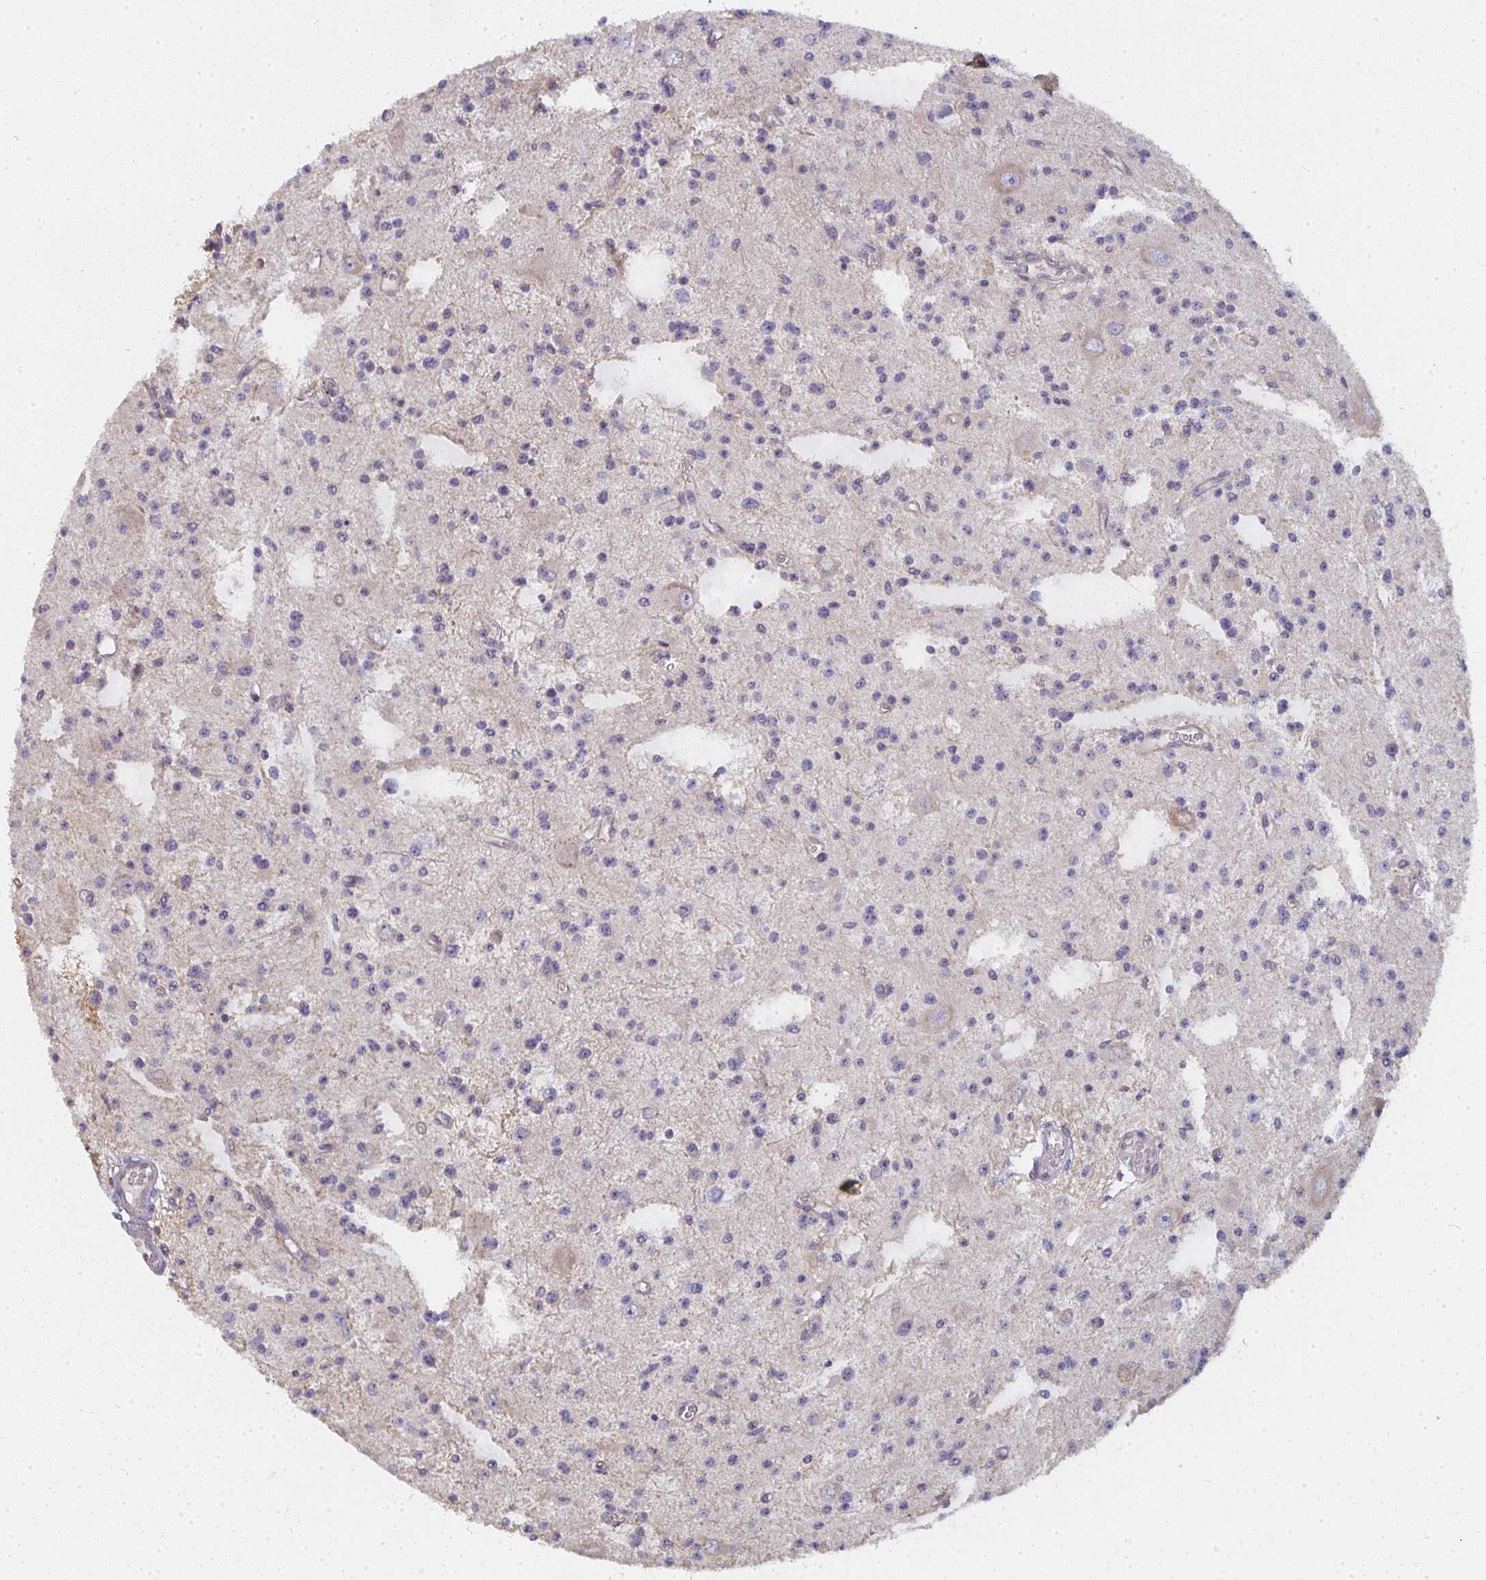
{"staining": {"intensity": "negative", "quantity": "none", "location": "none"}, "tissue": "glioma", "cell_type": "Tumor cells", "image_type": "cancer", "snomed": [{"axis": "morphology", "description": "Glioma, malignant, Low grade"}, {"axis": "topography", "description": "Brain"}], "caption": "A high-resolution image shows immunohistochemistry staining of malignant glioma (low-grade), which shows no significant staining in tumor cells.", "gene": "CTHRC1", "patient": {"sex": "male", "age": 43}}